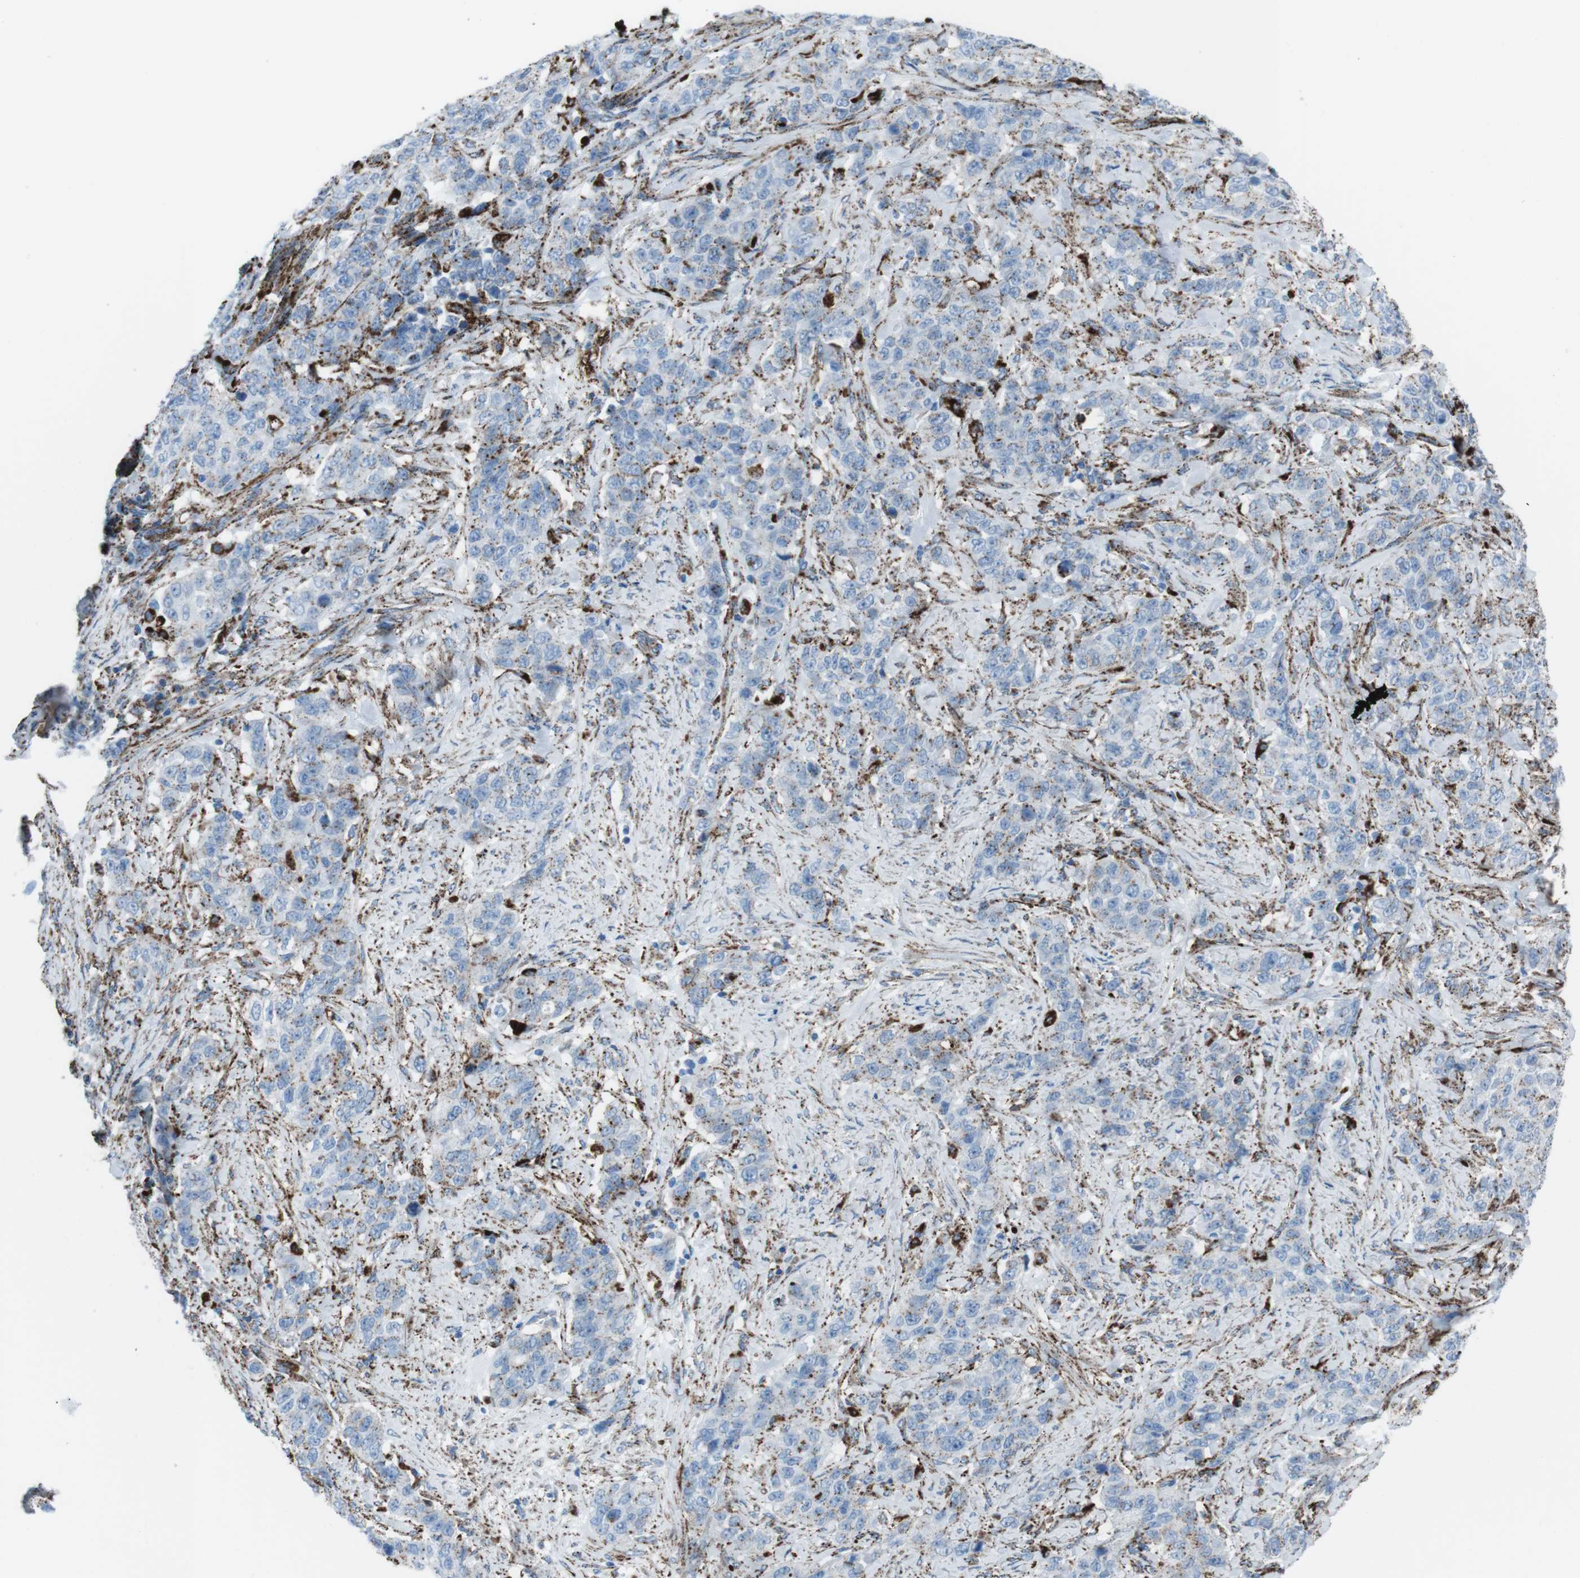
{"staining": {"intensity": "moderate", "quantity": "<25%", "location": "cytoplasmic/membranous"}, "tissue": "stomach cancer", "cell_type": "Tumor cells", "image_type": "cancer", "snomed": [{"axis": "morphology", "description": "Adenocarcinoma, NOS"}, {"axis": "topography", "description": "Stomach"}], "caption": "This histopathology image displays immunohistochemistry staining of human stomach adenocarcinoma, with low moderate cytoplasmic/membranous positivity in about <25% of tumor cells.", "gene": "SCARB2", "patient": {"sex": "male", "age": 48}}